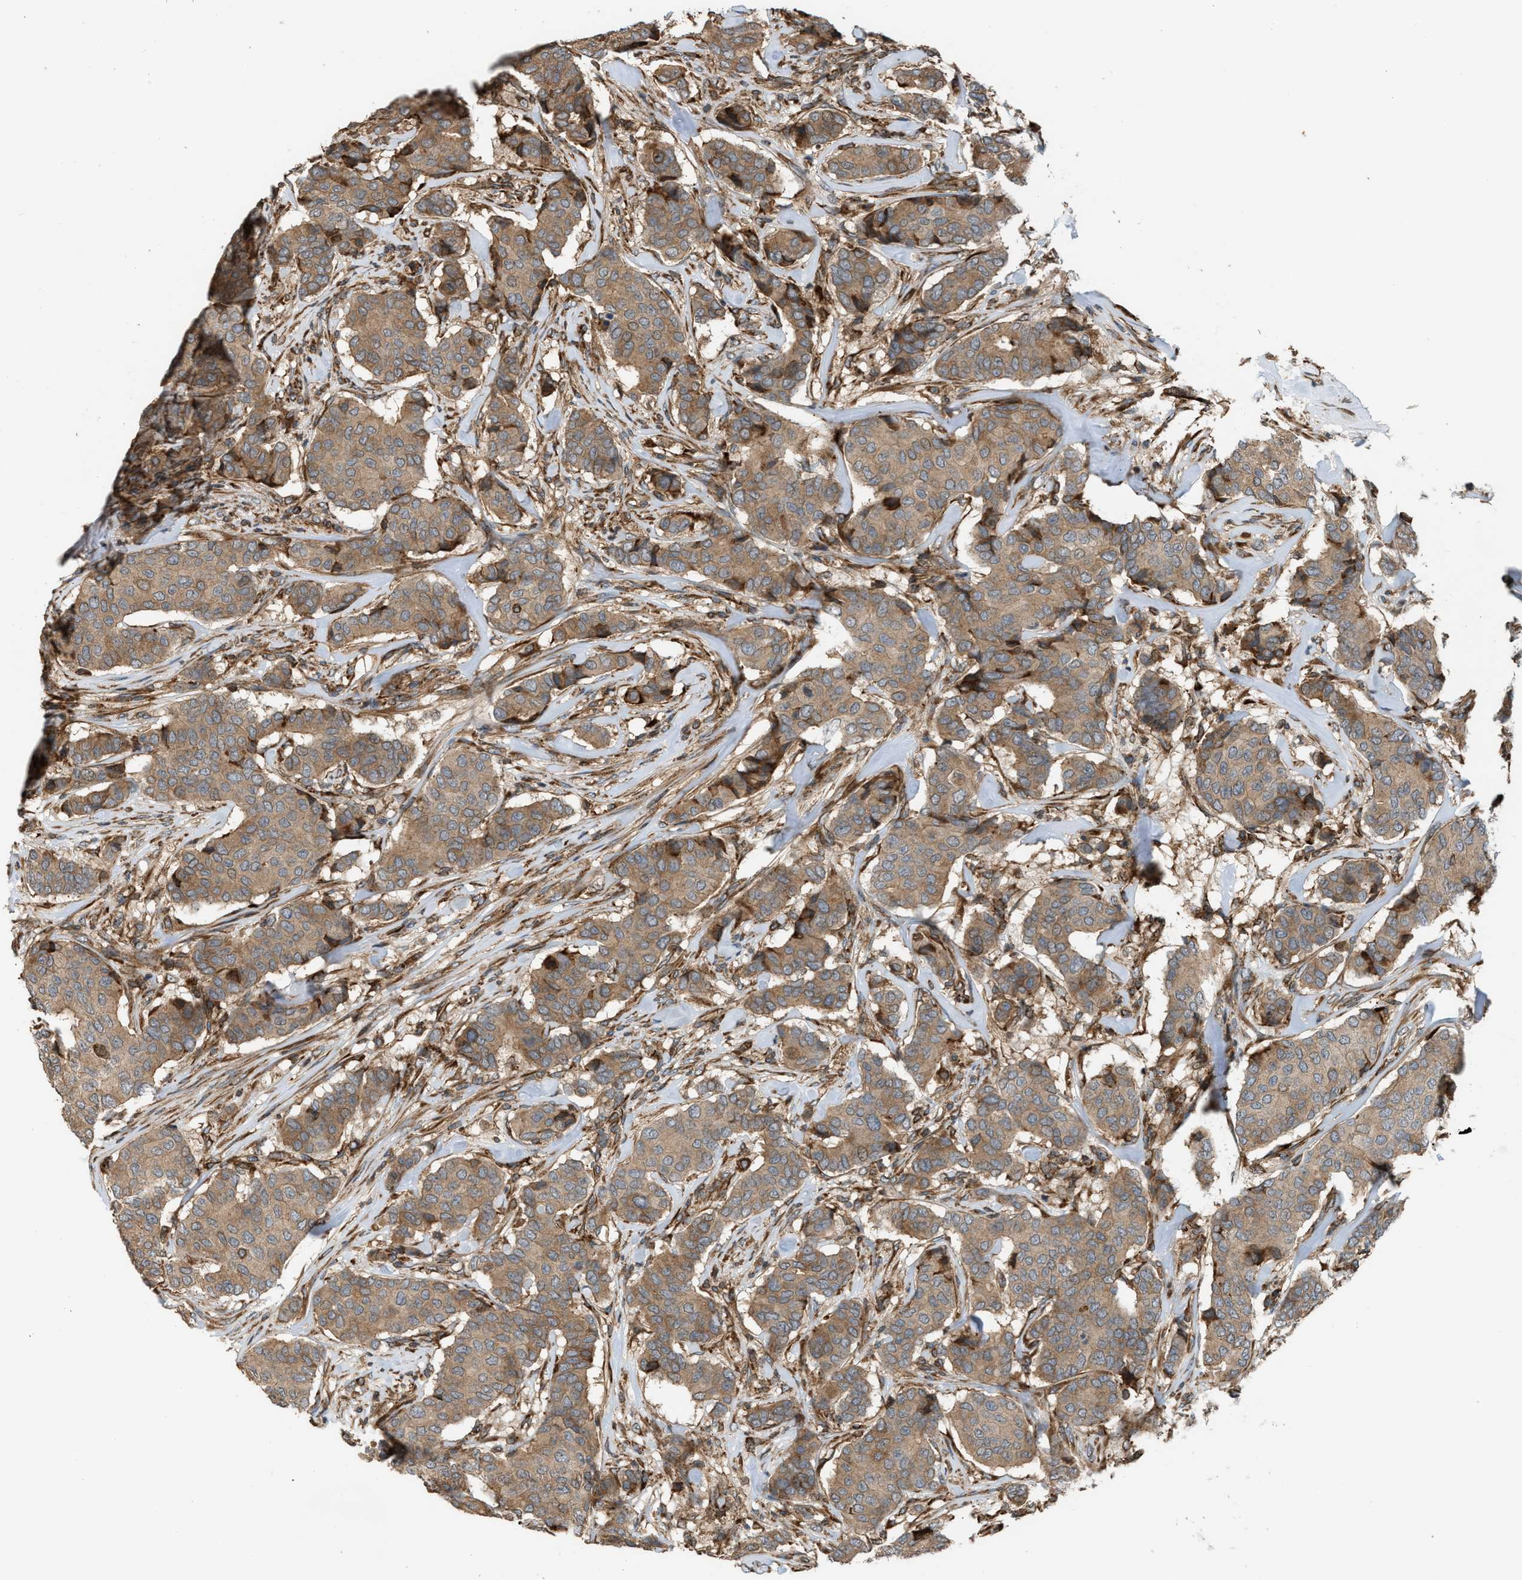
{"staining": {"intensity": "moderate", "quantity": ">75%", "location": "cytoplasmic/membranous"}, "tissue": "breast cancer", "cell_type": "Tumor cells", "image_type": "cancer", "snomed": [{"axis": "morphology", "description": "Duct carcinoma"}, {"axis": "topography", "description": "Breast"}], "caption": "Tumor cells display medium levels of moderate cytoplasmic/membranous expression in about >75% of cells in human breast cancer. Using DAB (3,3'-diaminobenzidine) (brown) and hematoxylin (blue) stains, captured at high magnification using brightfield microscopy.", "gene": "BAIAP2L1", "patient": {"sex": "female", "age": 75}}